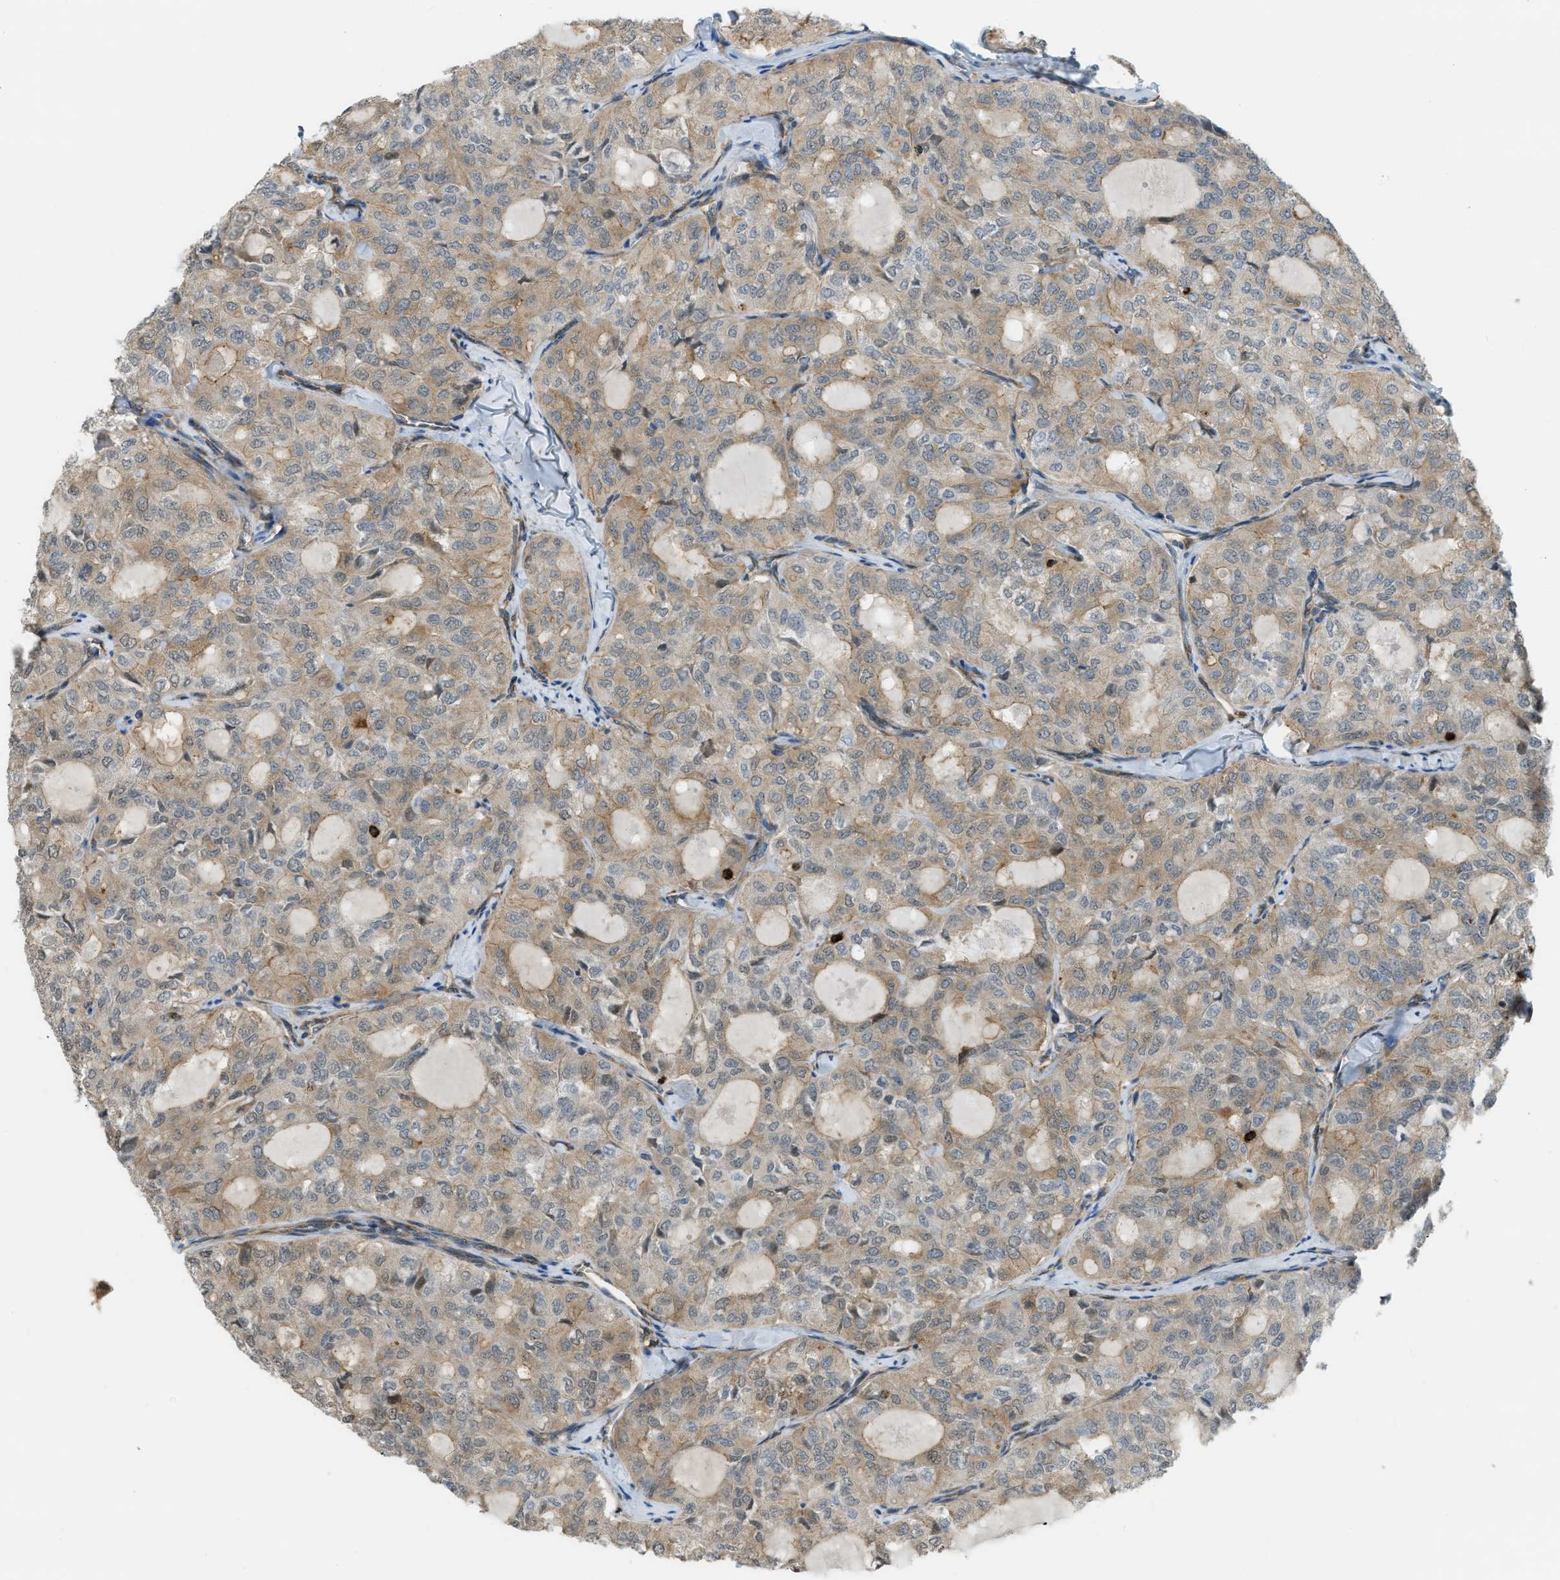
{"staining": {"intensity": "moderate", "quantity": ">75%", "location": "cytoplasmic/membranous"}, "tissue": "thyroid cancer", "cell_type": "Tumor cells", "image_type": "cancer", "snomed": [{"axis": "morphology", "description": "Follicular adenoma carcinoma, NOS"}, {"axis": "topography", "description": "Thyroid gland"}], "caption": "High-magnification brightfield microscopy of thyroid cancer (follicular adenoma carcinoma) stained with DAB (brown) and counterstained with hematoxylin (blue). tumor cells exhibit moderate cytoplasmic/membranous expression is identified in about>75% of cells.", "gene": "KIAA1671", "patient": {"sex": "male", "age": 75}}